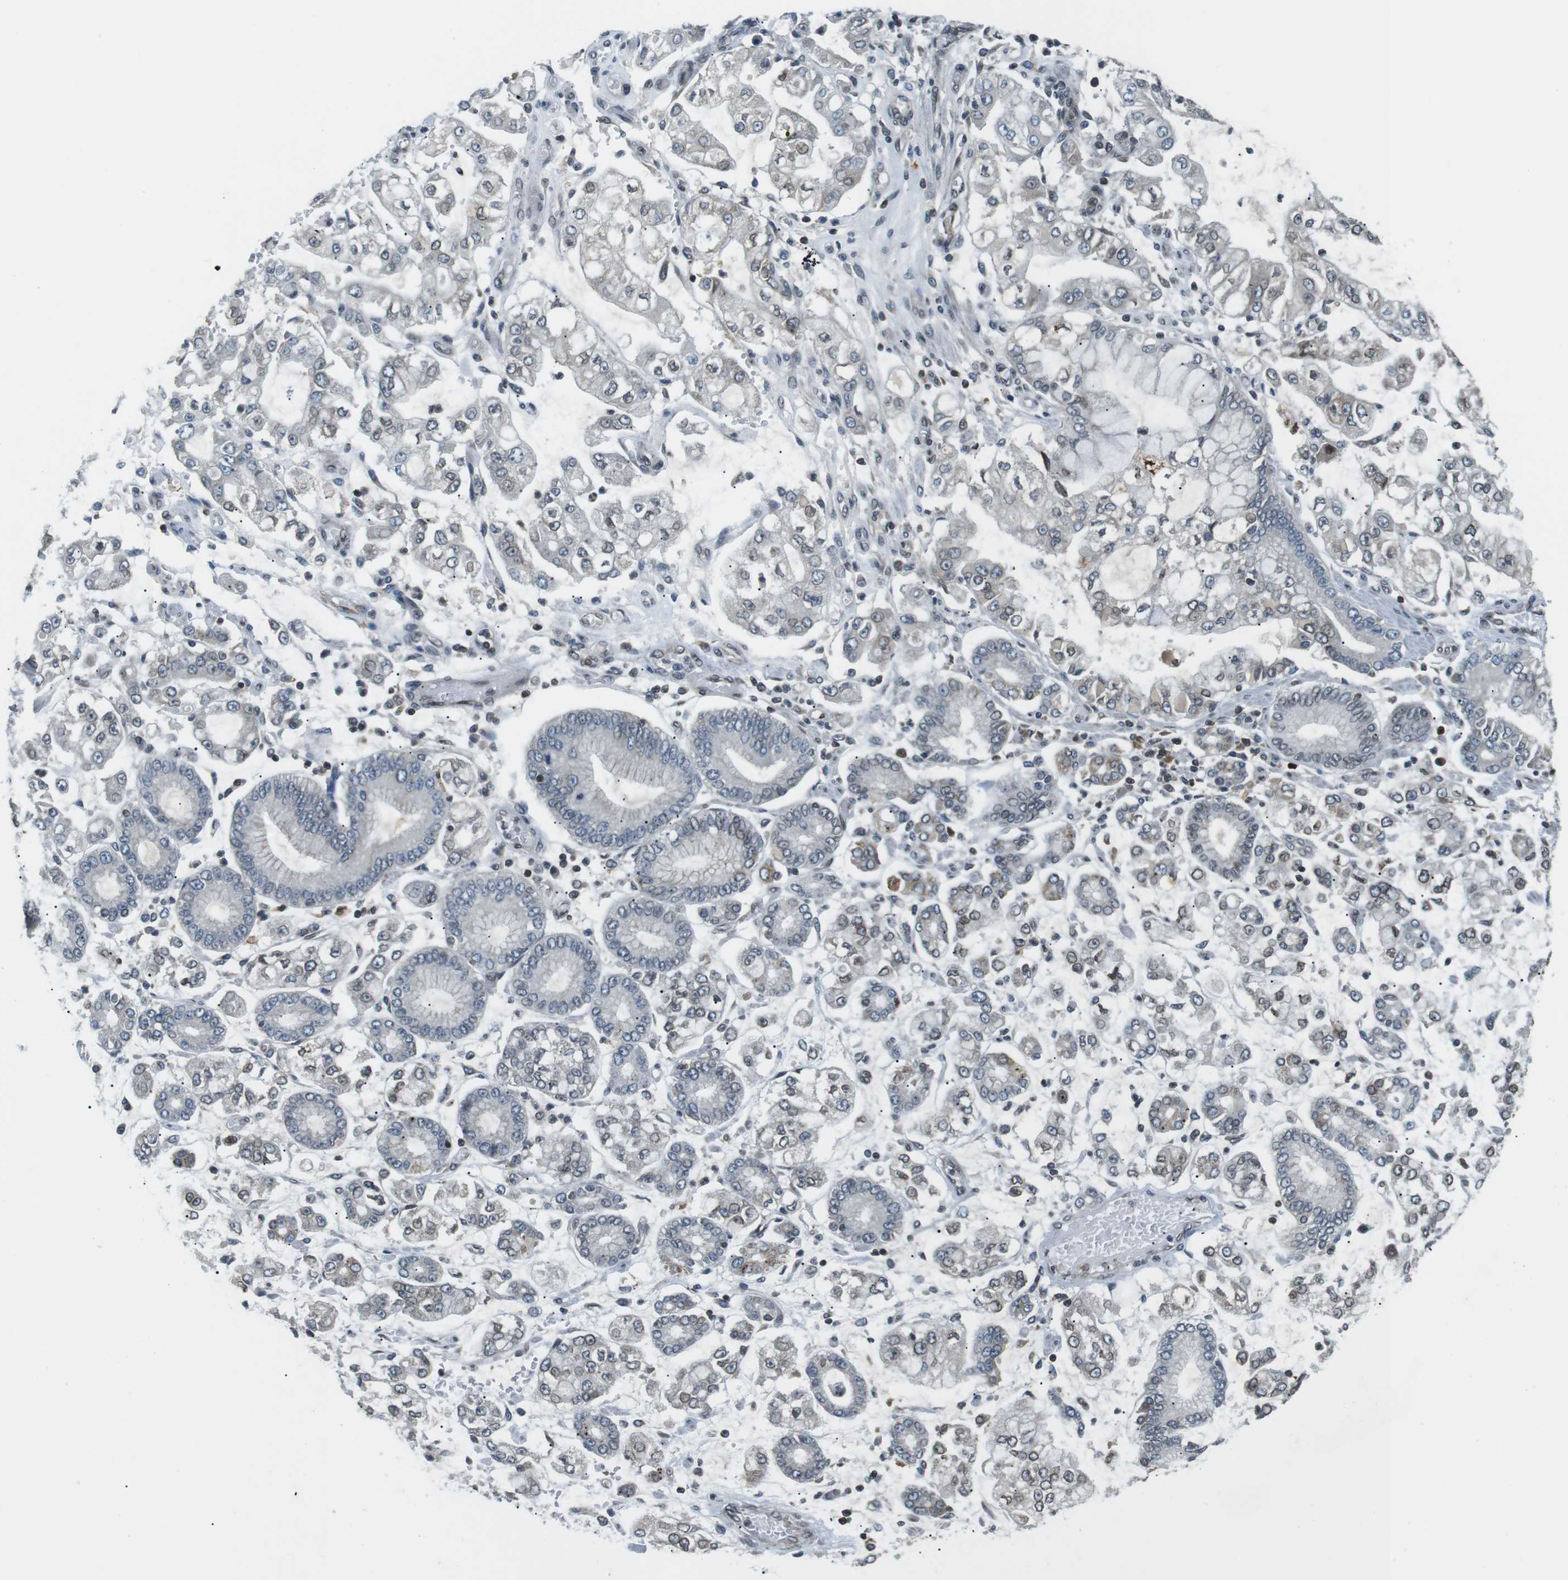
{"staining": {"intensity": "weak", "quantity": "25%-75%", "location": "cytoplasmic/membranous,nuclear"}, "tissue": "stomach cancer", "cell_type": "Tumor cells", "image_type": "cancer", "snomed": [{"axis": "morphology", "description": "Adenocarcinoma, NOS"}, {"axis": "topography", "description": "Stomach"}], "caption": "Stomach adenocarcinoma was stained to show a protein in brown. There is low levels of weak cytoplasmic/membranous and nuclear staining in about 25%-75% of tumor cells. (IHC, brightfield microscopy, high magnification).", "gene": "TMX4", "patient": {"sex": "male", "age": 76}}